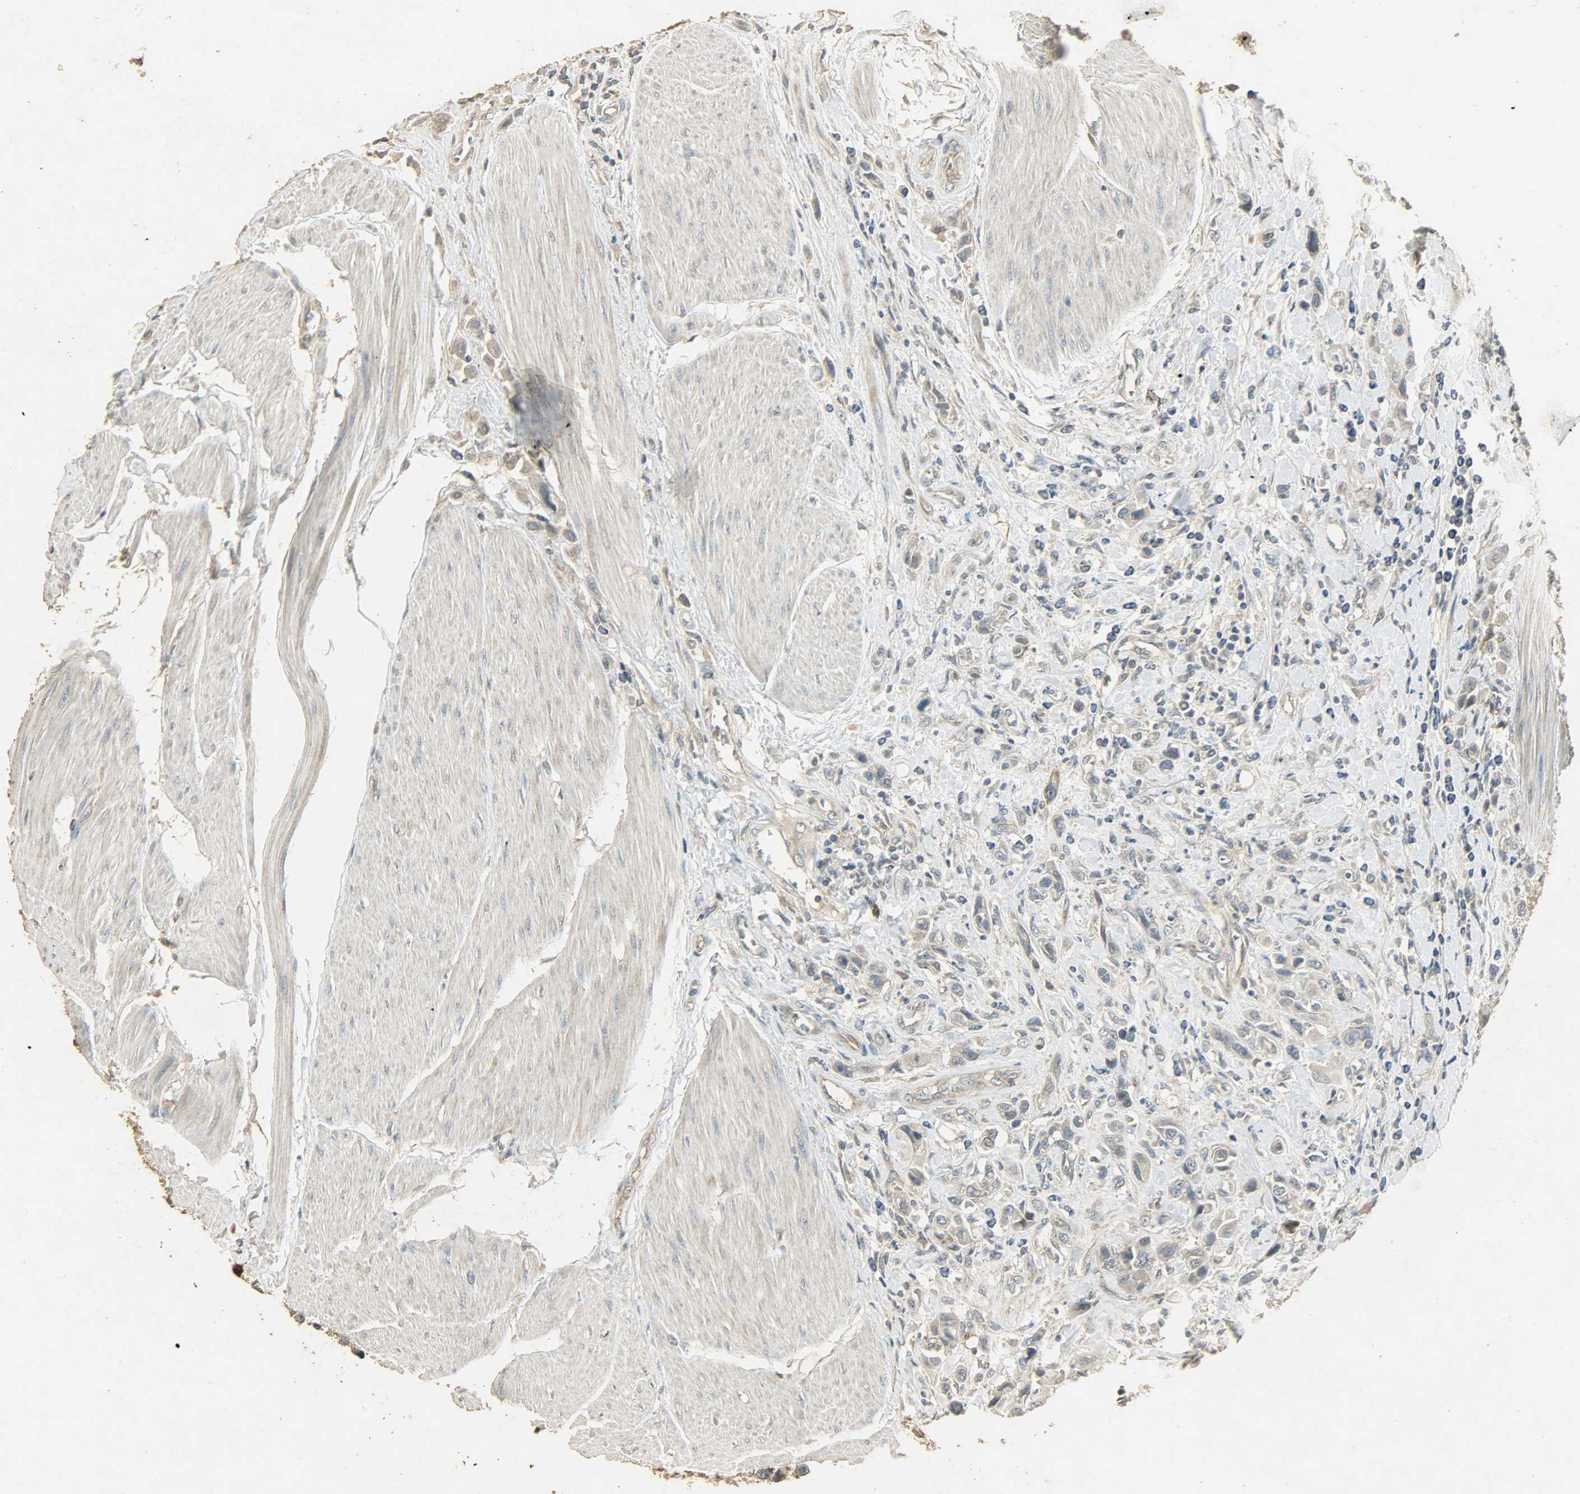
{"staining": {"intensity": "weak", "quantity": ">75%", "location": "cytoplasmic/membranous"}, "tissue": "urothelial cancer", "cell_type": "Tumor cells", "image_type": "cancer", "snomed": [{"axis": "morphology", "description": "Urothelial carcinoma, High grade"}, {"axis": "topography", "description": "Urinary bladder"}], "caption": "Human urothelial cancer stained for a protein (brown) exhibits weak cytoplasmic/membranous positive staining in about >75% of tumor cells.", "gene": "ATP2B1", "patient": {"sex": "male", "age": 50}}